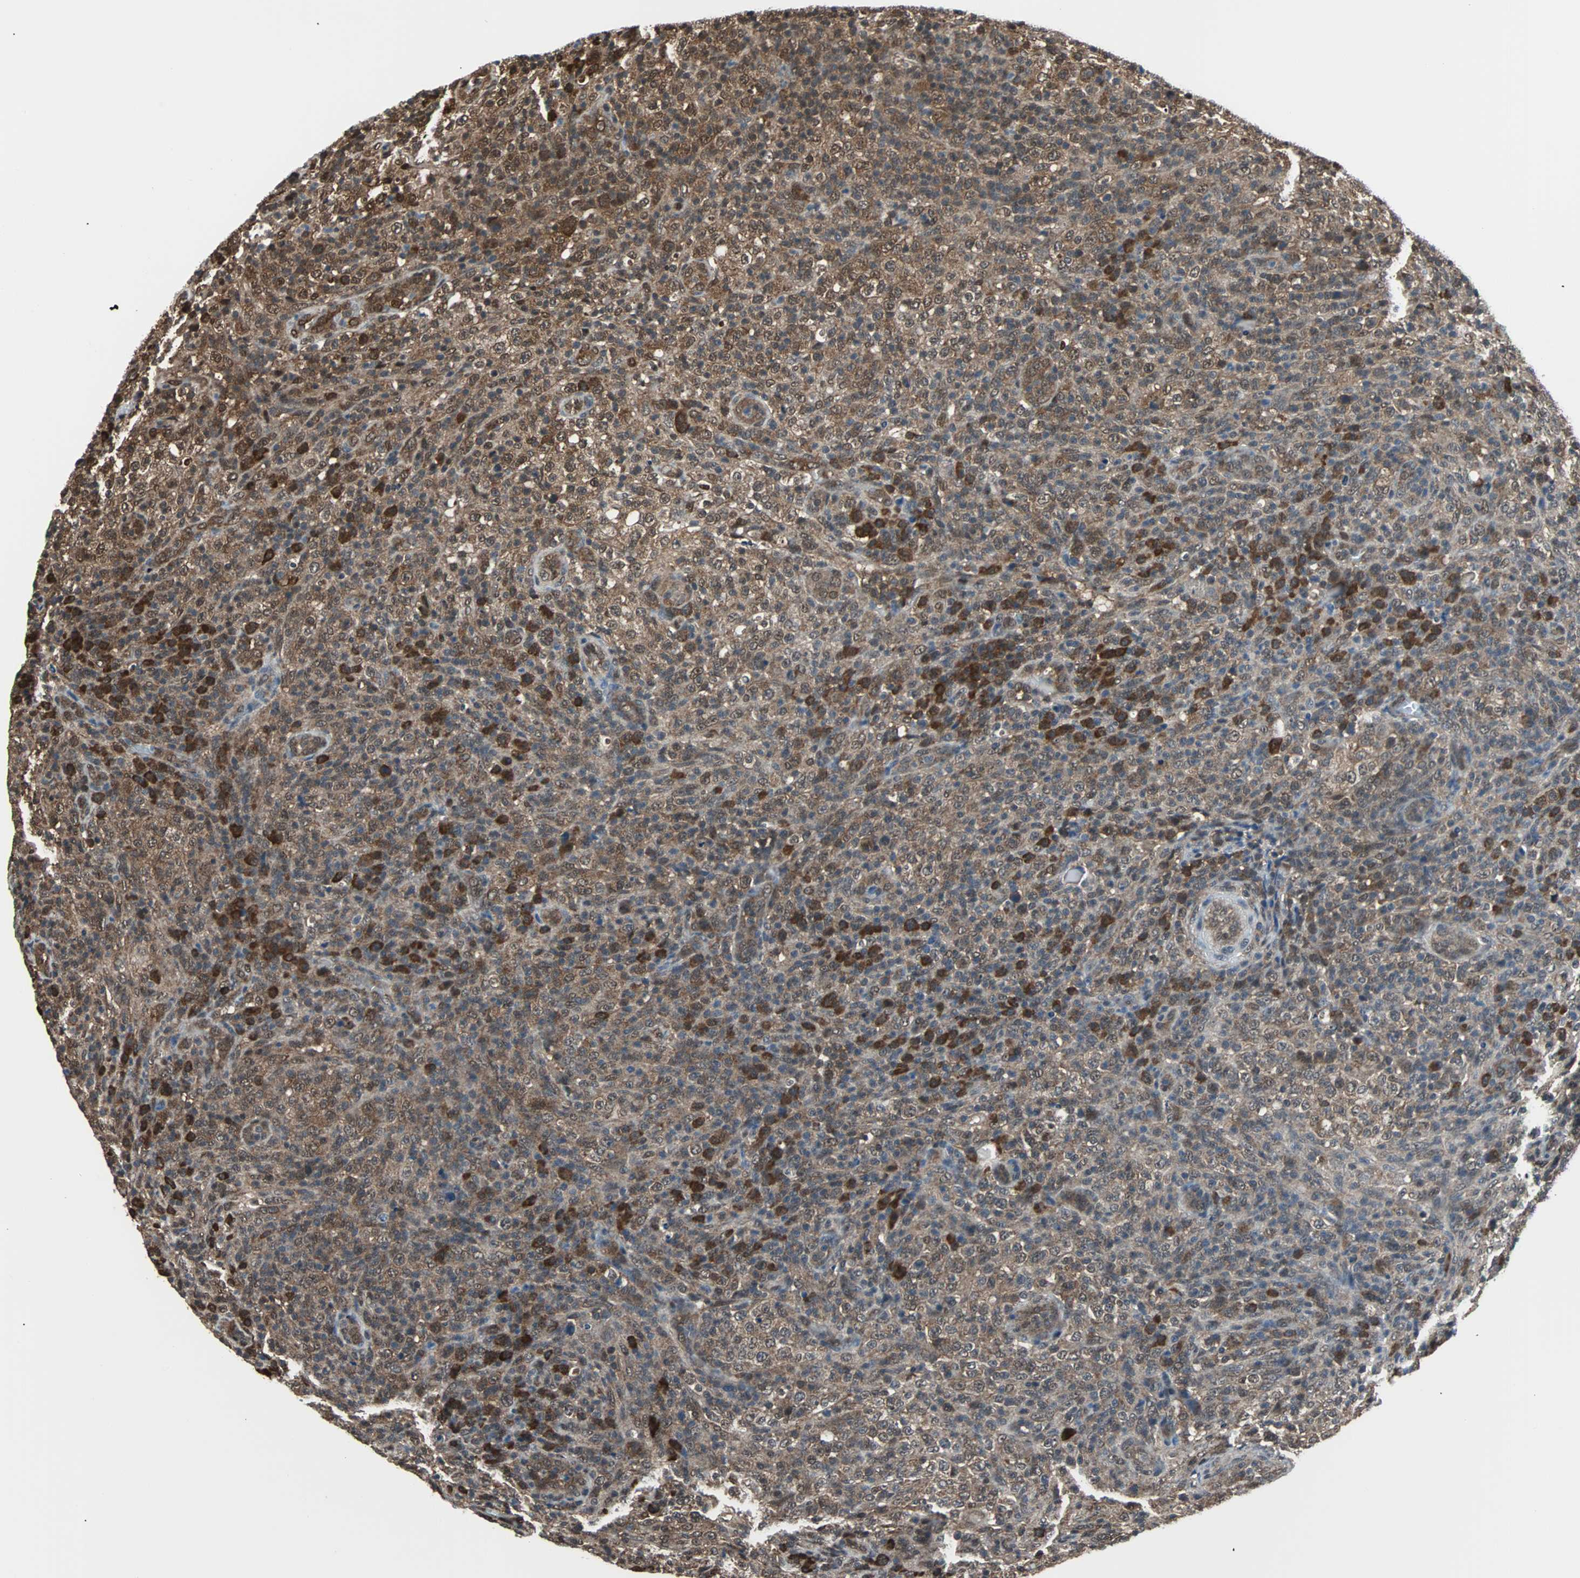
{"staining": {"intensity": "moderate", "quantity": ">75%", "location": "cytoplasmic/membranous,nuclear"}, "tissue": "lymphoma", "cell_type": "Tumor cells", "image_type": "cancer", "snomed": [{"axis": "morphology", "description": "Malignant lymphoma, non-Hodgkin's type, High grade"}, {"axis": "topography", "description": "Lymph node"}], "caption": "About >75% of tumor cells in human lymphoma display moderate cytoplasmic/membranous and nuclear protein expression as visualized by brown immunohistochemical staining.", "gene": "VCP", "patient": {"sex": "female", "age": 76}}